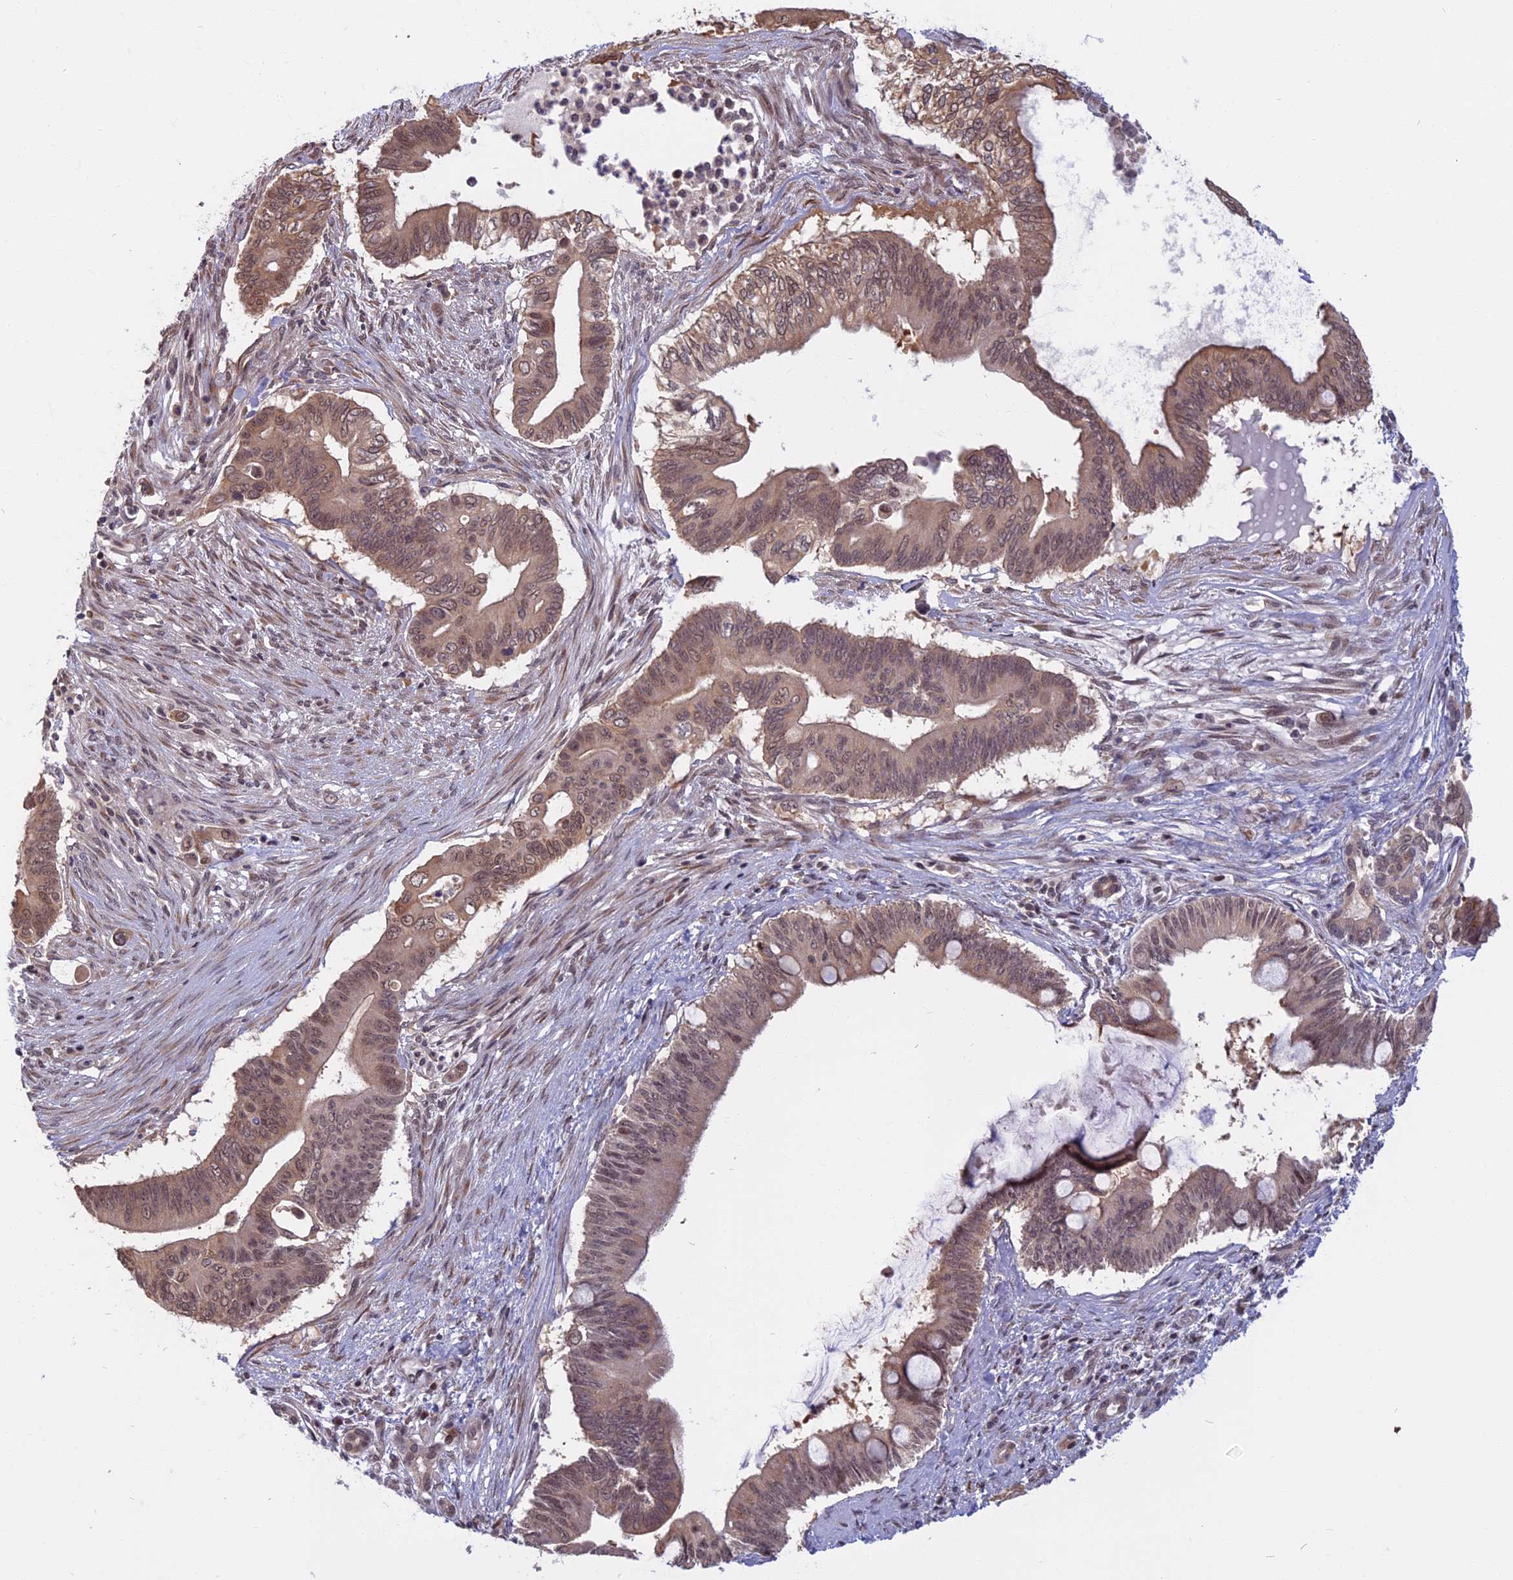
{"staining": {"intensity": "weak", "quantity": ">75%", "location": "cytoplasmic/membranous,nuclear"}, "tissue": "pancreatic cancer", "cell_type": "Tumor cells", "image_type": "cancer", "snomed": [{"axis": "morphology", "description": "Adenocarcinoma, NOS"}, {"axis": "topography", "description": "Pancreas"}], "caption": "IHC staining of pancreatic adenocarcinoma, which shows low levels of weak cytoplasmic/membranous and nuclear positivity in about >75% of tumor cells indicating weak cytoplasmic/membranous and nuclear protein positivity. The staining was performed using DAB (3,3'-diaminobenzidine) (brown) for protein detection and nuclei were counterstained in hematoxylin (blue).", "gene": "CCDC113", "patient": {"sex": "male", "age": 68}}